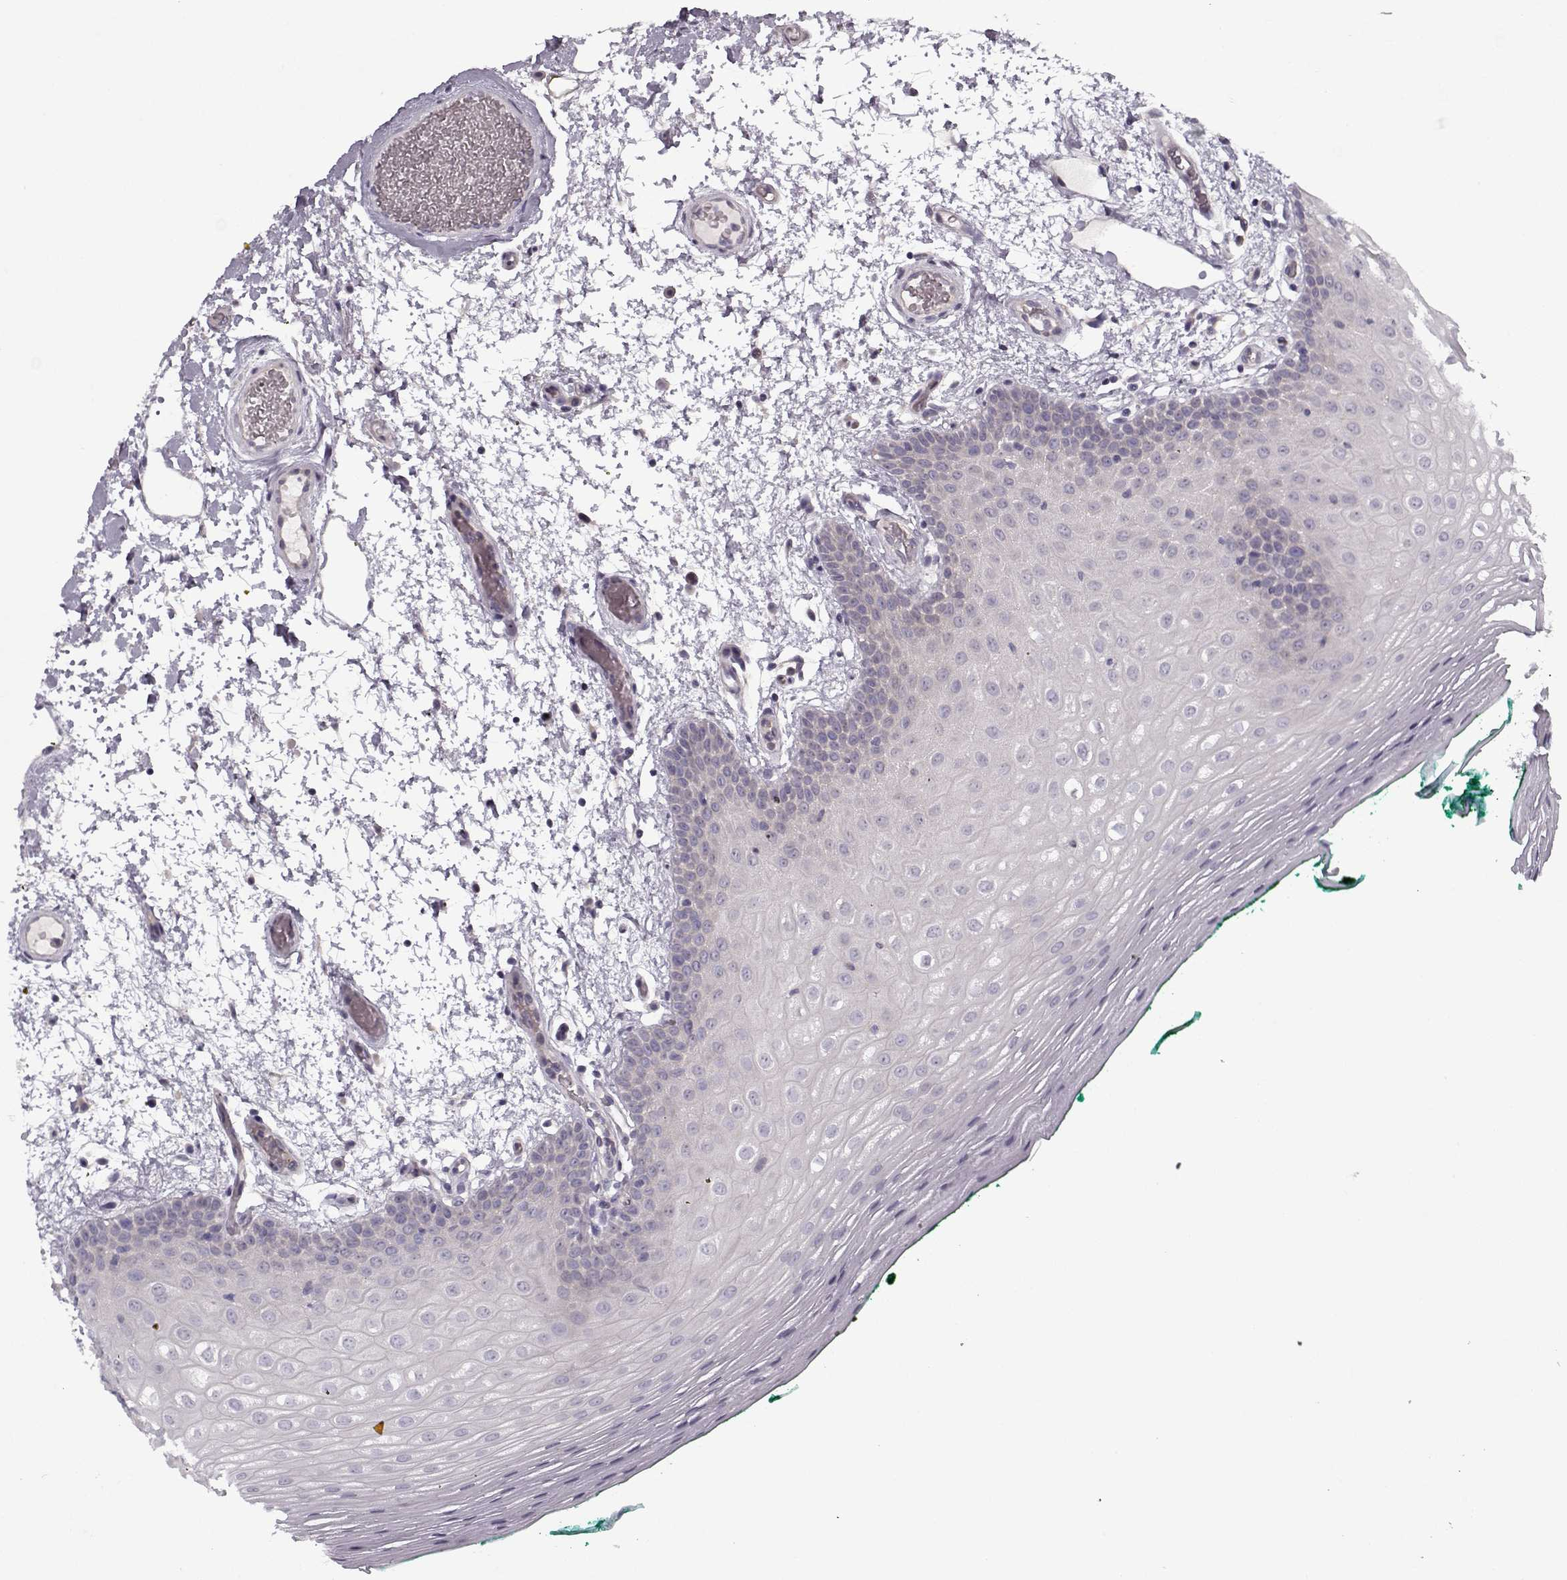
{"staining": {"intensity": "negative", "quantity": "none", "location": "none"}, "tissue": "oral mucosa", "cell_type": "Squamous epithelial cells", "image_type": "normal", "snomed": [{"axis": "morphology", "description": "Normal tissue, NOS"}, {"axis": "morphology", "description": "Squamous cell carcinoma, NOS"}, {"axis": "topography", "description": "Oral tissue"}, {"axis": "topography", "description": "Head-Neck"}], "caption": "This is a micrograph of IHC staining of normal oral mucosa, which shows no positivity in squamous epithelial cells.", "gene": "PNMT", "patient": {"sex": "male", "age": 78}}